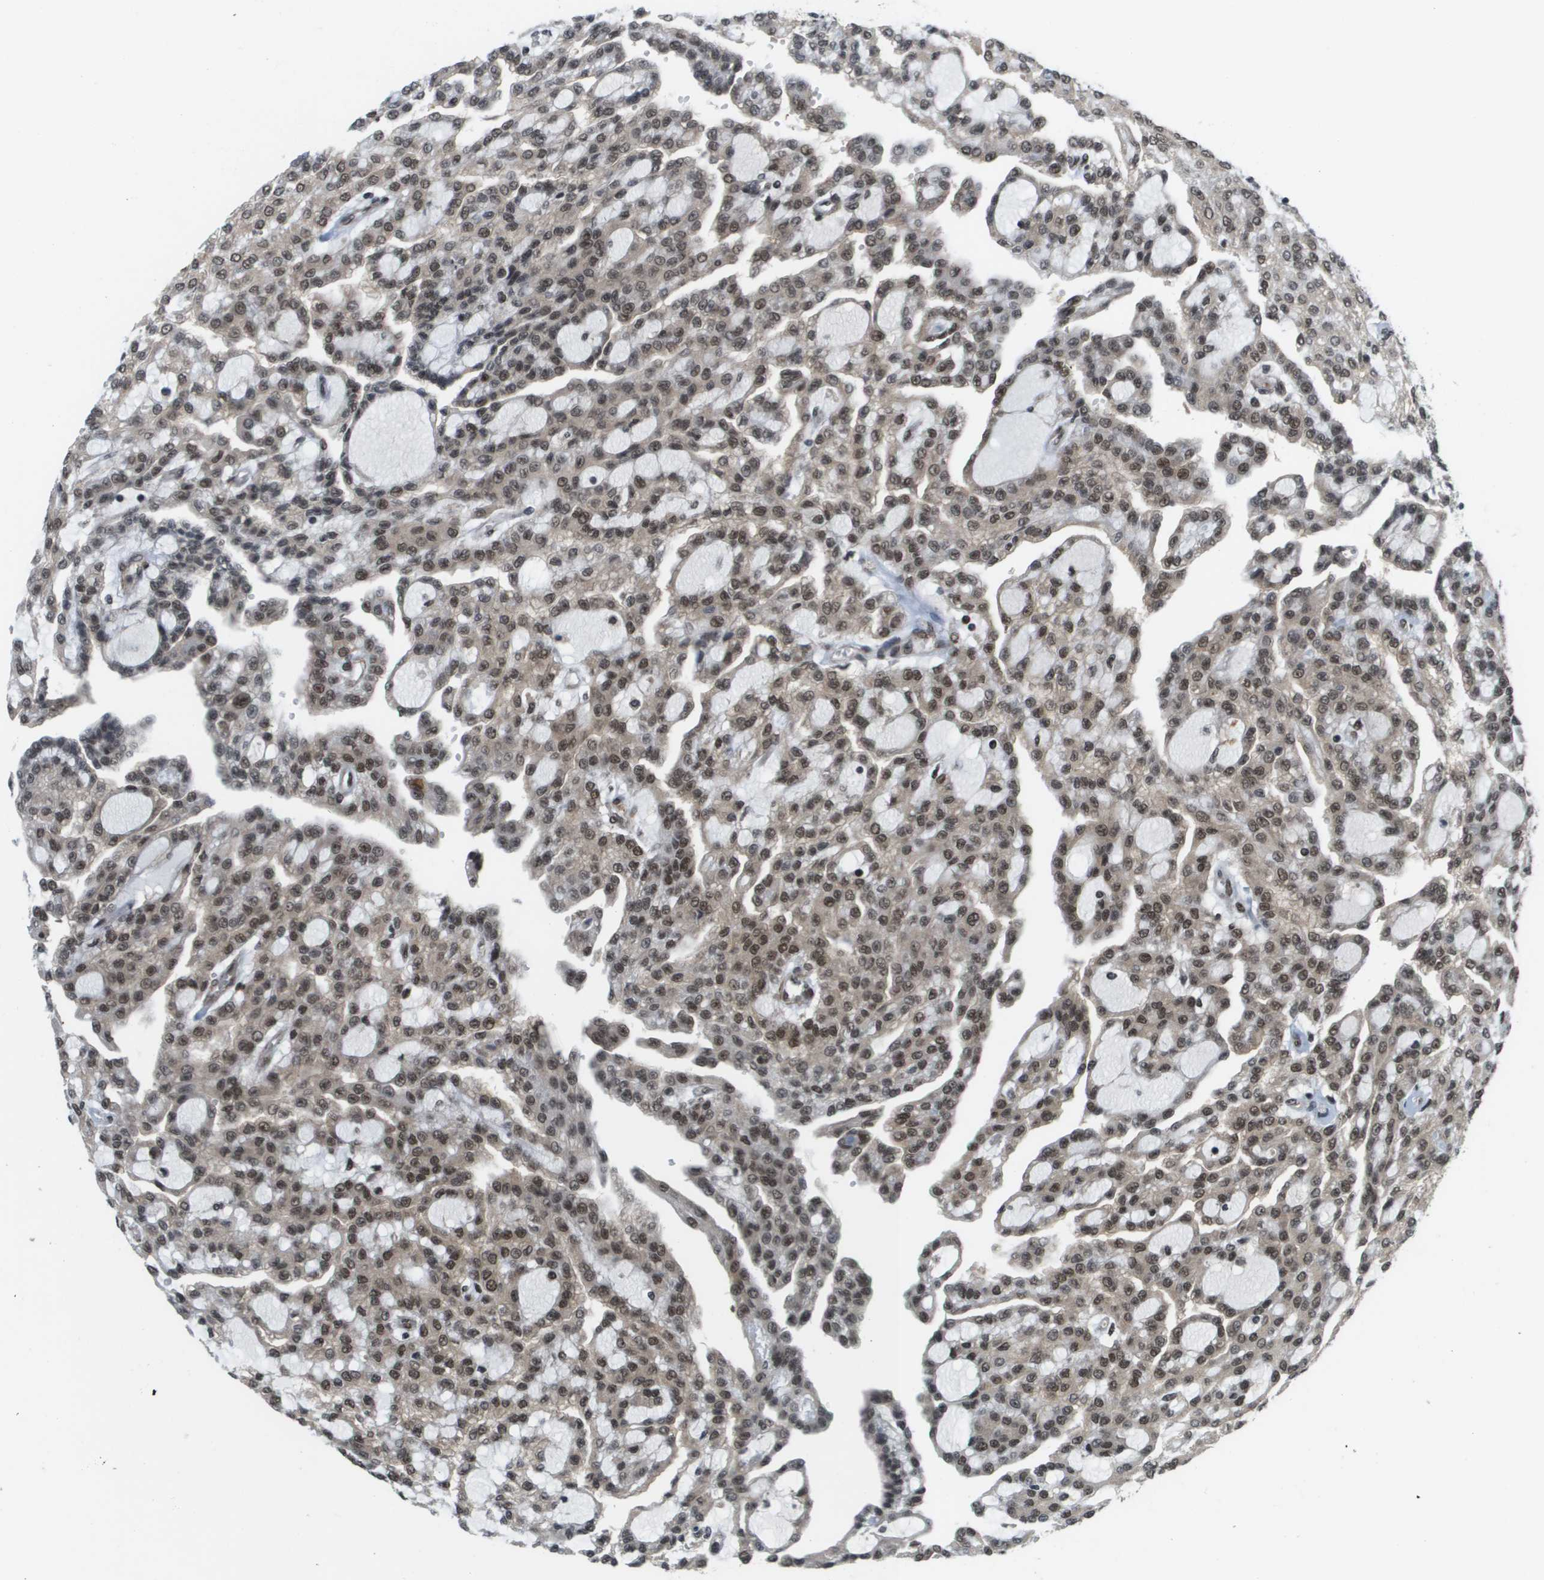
{"staining": {"intensity": "weak", "quantity": "25%-75%", "location": "cytoplasmic/membranous,nuclear"}, "tissue": "renal cancer", "cell_type": "Tumor cells", "image_type": "cancer", "snomed": [{"axis": "morphology", "description": "Adenocarcinoma, NOS"}, {"axis": "topography", "description": "Kidney"}], "caption": "Immunohistochemical staining of human renal cancer demonstrates weak cytoplasmic/membranous and nuclear protein expression in approximately 25%-75% of tumor cells.", "gene": "PRCC", "patient": {"sex": "male", "age": 63}}